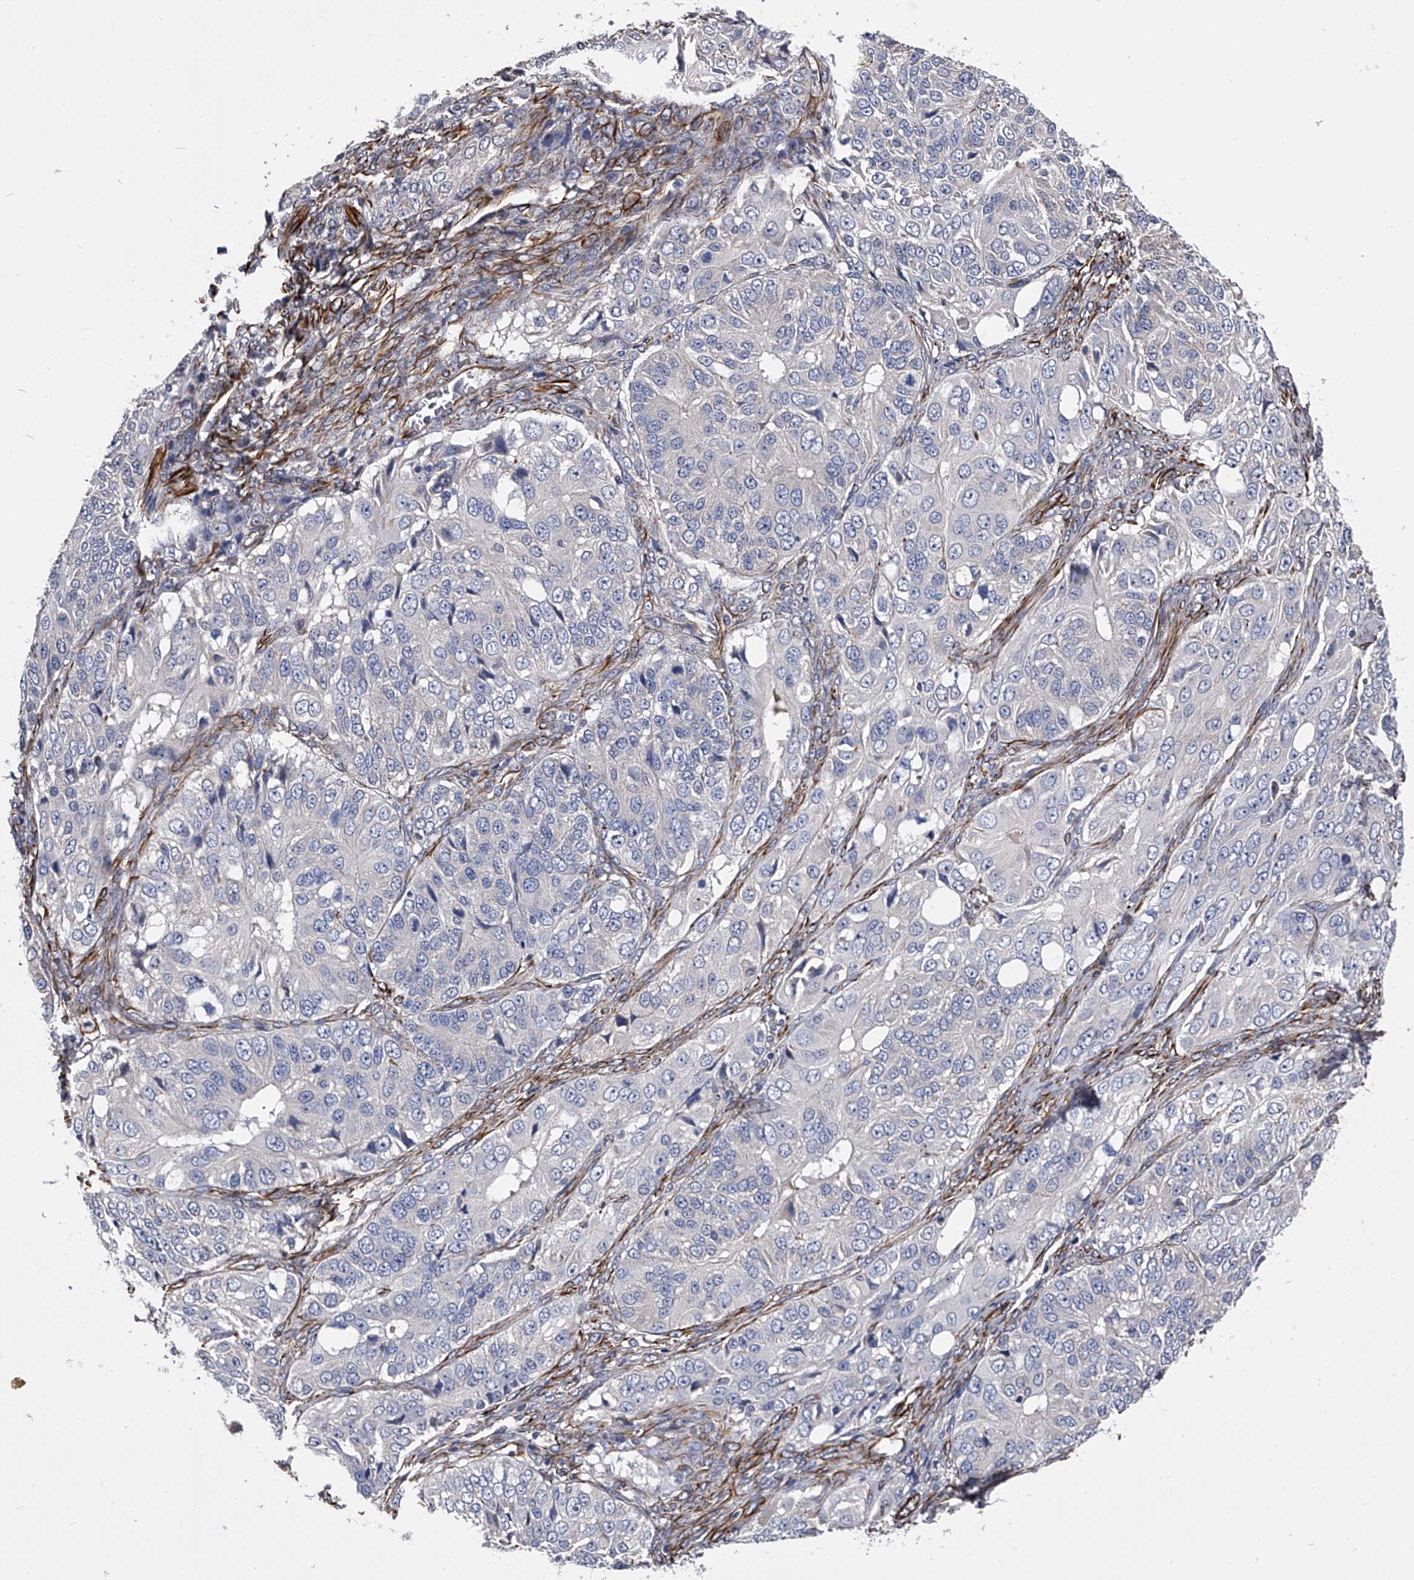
{"staining": {"intensity": "negative", "quantity": "none", "location": "none"}, "tissue": "ovarian cancer", "cell_type": "Tumor cells", "image_type": "cancer", "snomed": [{"axis": "morphology", "description": "Carcinoma, endometroid"}, {"axis": "topography", "description": "Ovary"}], "caption": "Immunohistochemistry photomicrograph of human ovarian cancer stained for a protein (brown), which reveals no positivity in tumor cells.", "gene": "EFCAB7", "patient": {"sex": "female", "age": 51}}